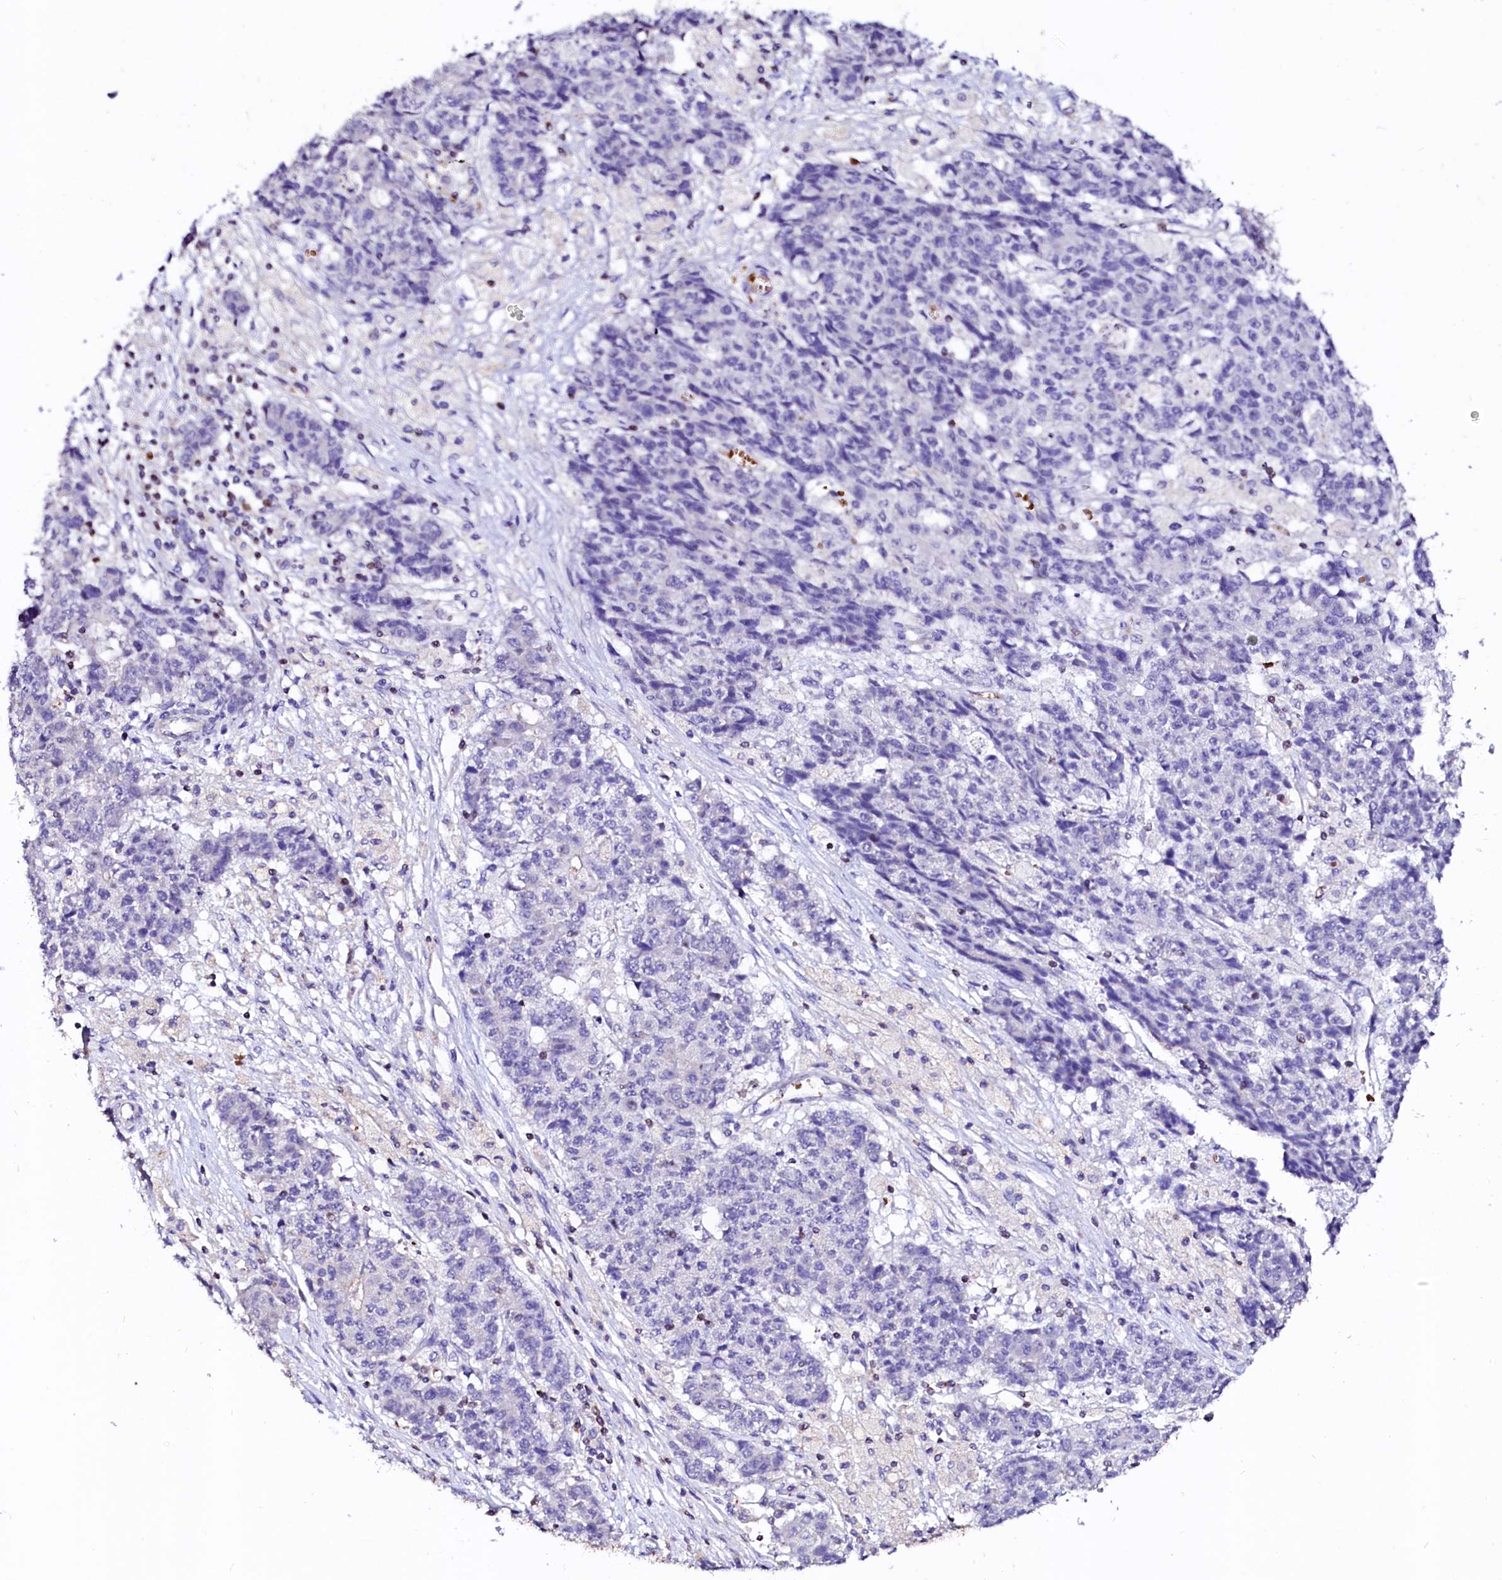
{"staining": {"intensity": "negative", "quantity": "none", "location": "none"}, "tissue": "ovarian cancer", "cell_type": "Tumor cells", "image_type": "cancer", "snomed": [{"axis": "morphology", "description": "Carcinoma, endometroid"}, {"axis": "topography", "description": "Ovary"}], "caption": "Protein analysis of ovarian cancer (endometroid carcinoma) shows no significant staining in tumor cells.", "gene": "RAB27A", "patient": {"sex": "female", "age": 42}}